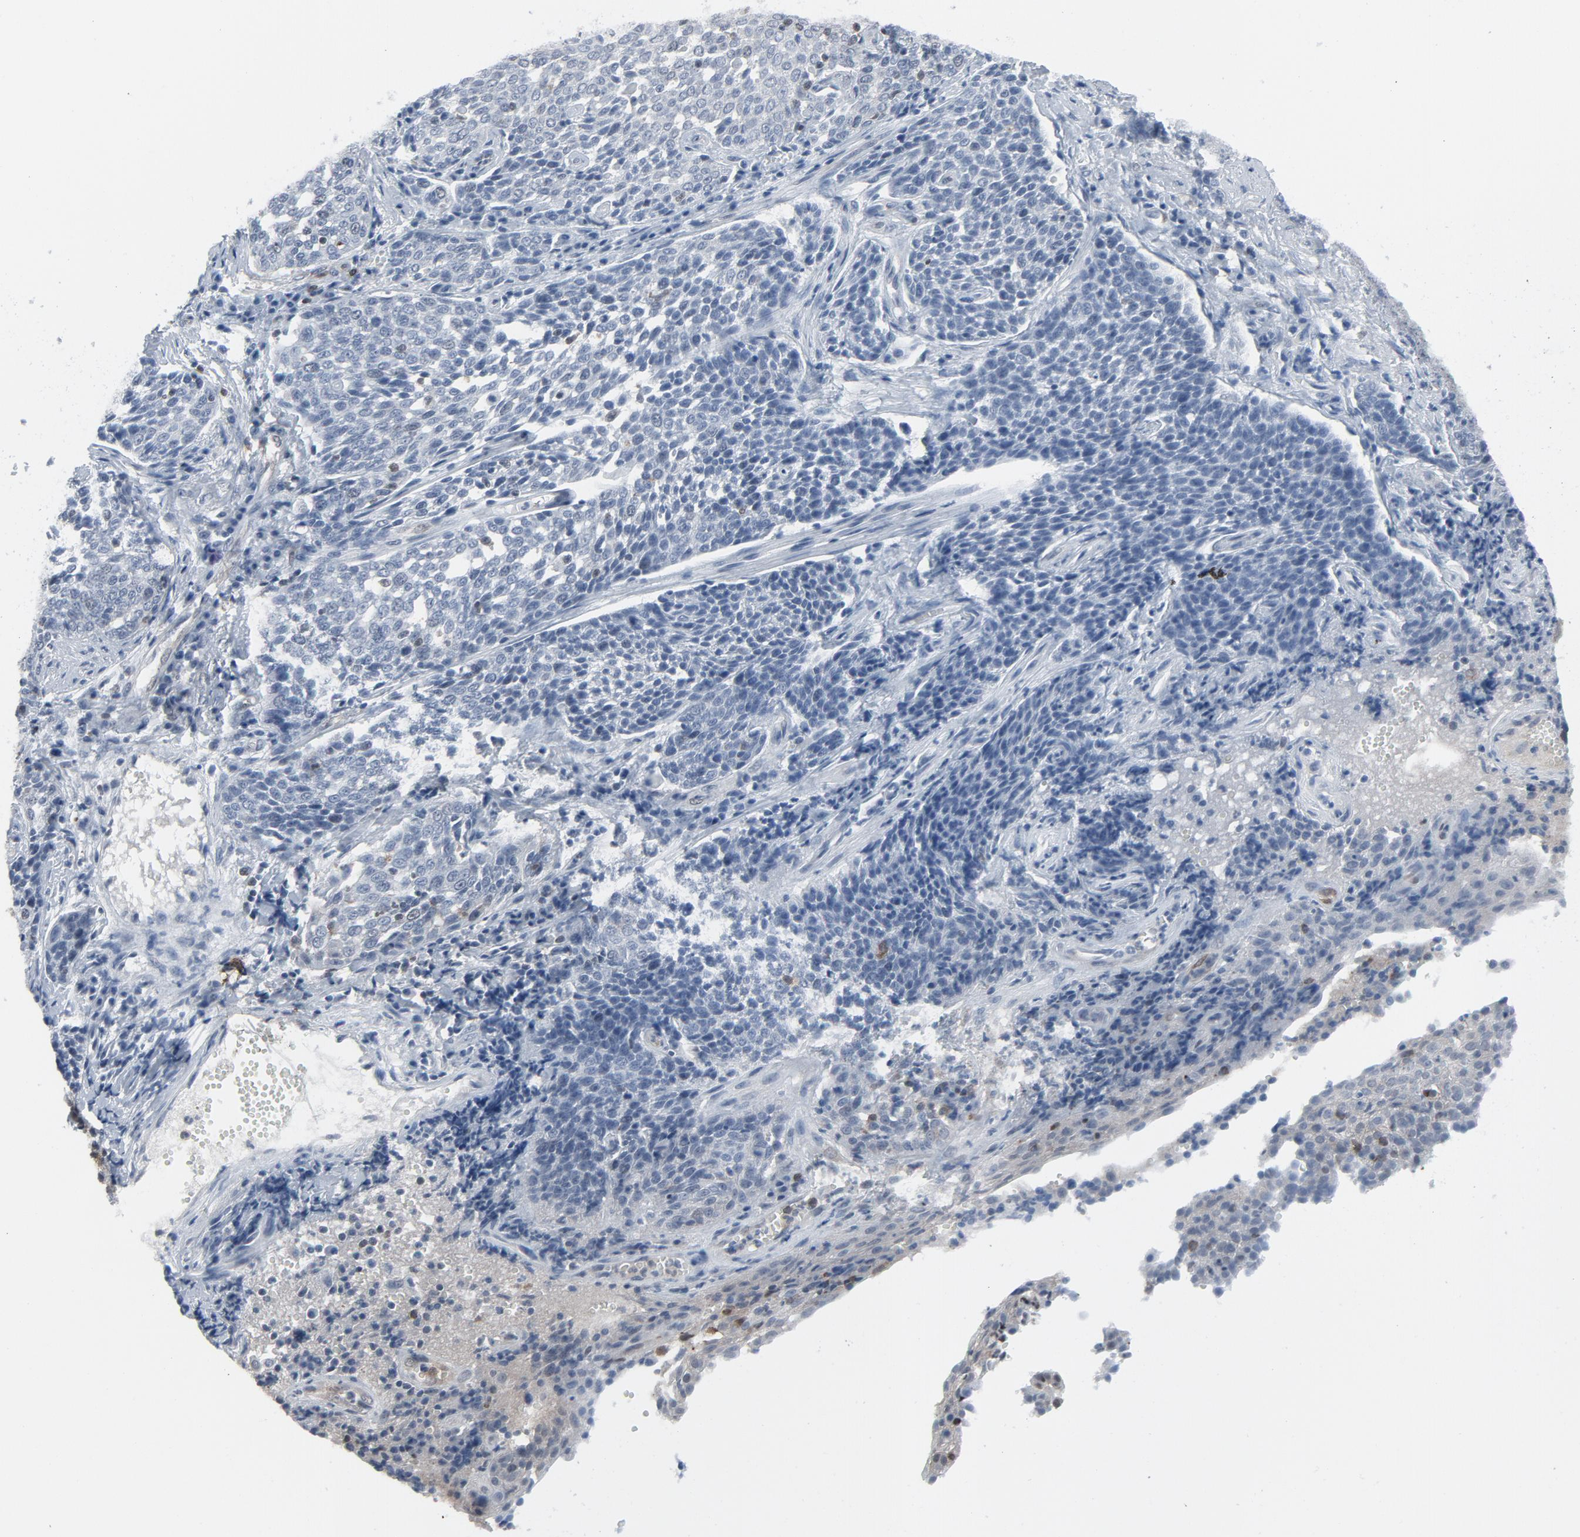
{"staining": {"intensity": "negative", "quantity": "none", "location": "none"}, "tissue": "cervical cancer", "cell_type": "Tumor cells", "image_type": "cancer", "snomed": [{"axis": "morphology", "description": "Squamous cell carcinoma, NOS"}, {"axis": "topography", "description": "Cervix"}], "caption": "Immunohistochemical staining of cervical squamous cell carcinoma shows no significant expression in tumor cells.", "gene": "STAT5A", "patient": {"sex": "female", "age": 34}}